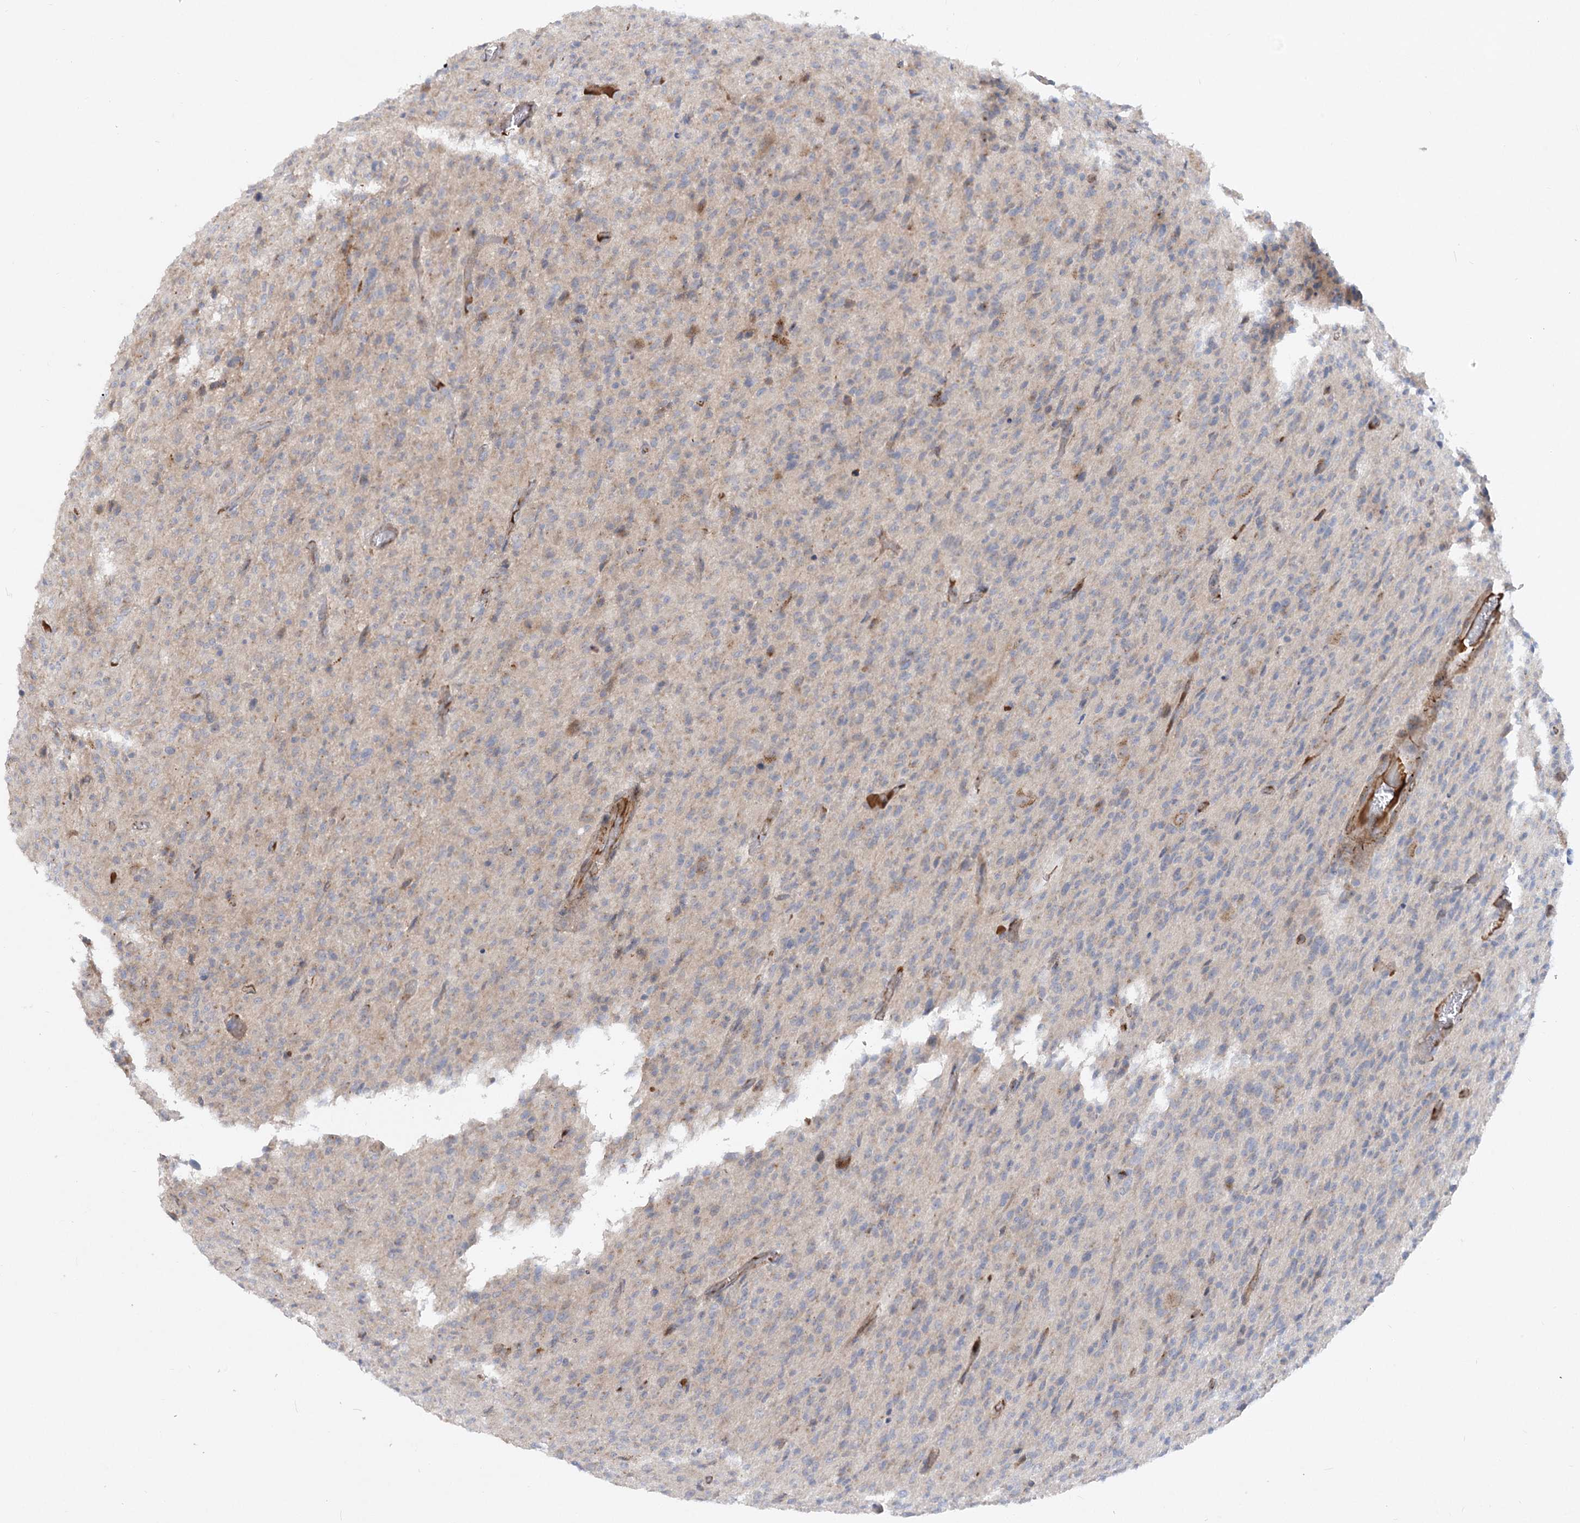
{"staining": {"intensity": "weak", "quantity": "<25%", "location": "cytoplasmic/membranous"}, "tissue": "glioma", "cell_type": "Tumor cells", "image_type": "cancer", "snomed": [{"axis": "morphology", "description": "Glioma, malignant, High grade"}, {"axis": "topography", "description": "Brain"}], "caption": "There is no significant positivity in tumor cells of malignant glioma (high-grade).", "gene": "FGF19", "patient": {"sex": "female", "age": 57}}